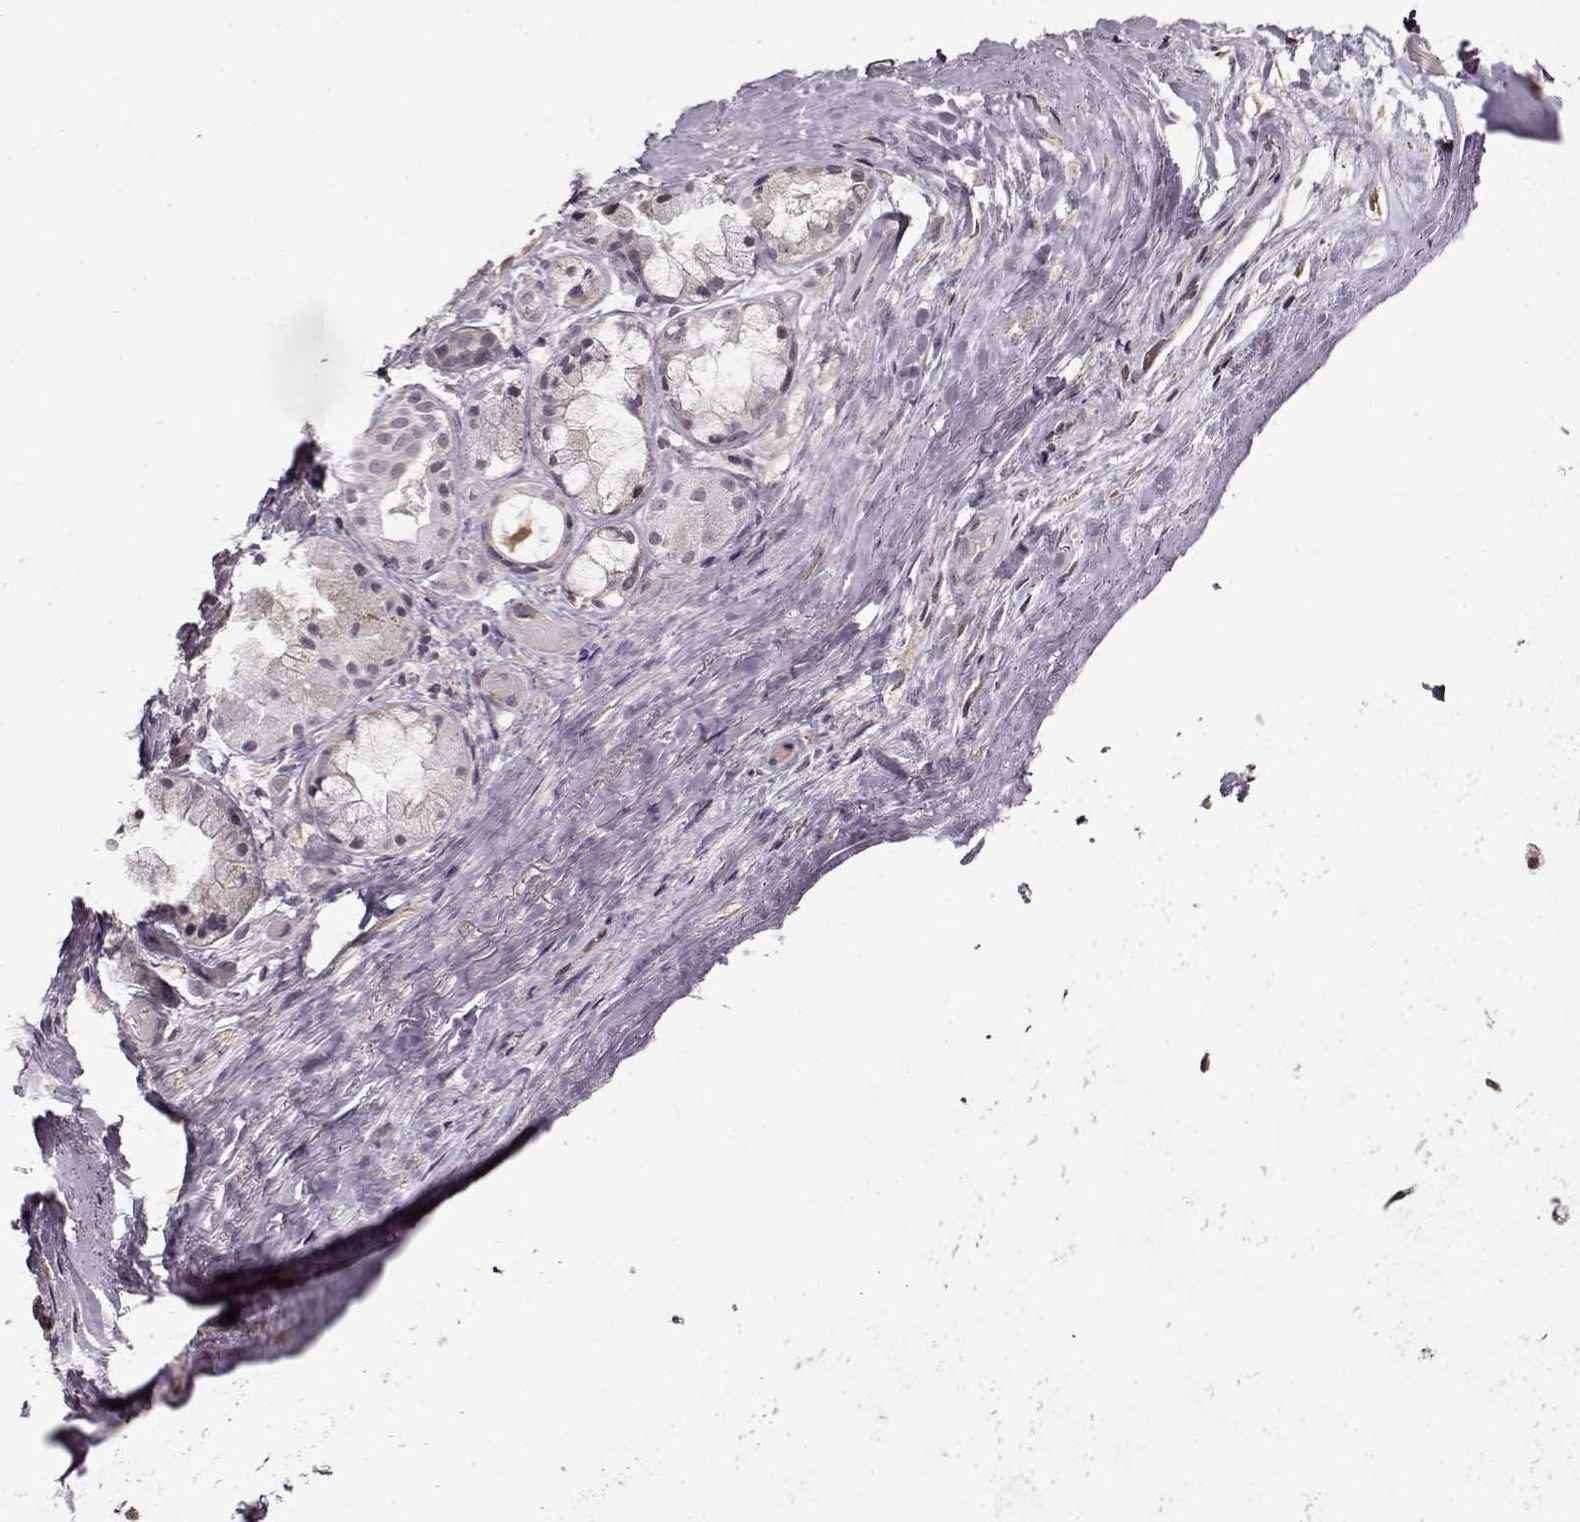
{"staining": {"intensity": "weak", "quantity": "<25%", "location": "cytoplasmic/membranous"}, "tissue": "soft tissue", "cell_type": "Fibroblasts", "image_type": "normal", "snomed": [{"axis": "morphology", "description": "Normal tissue, NOS"}, {"axis": "topography", "description": "Cartilage tissue"}], "caption": "DAB (3,3'-diaminobenzidine) immunohistochemical staining of unremarkable human soft tissue demonstrates no significant positivity in fibroblasts.", "gene": "FSHB", "patient": {"sex": "male", "age": 62}}